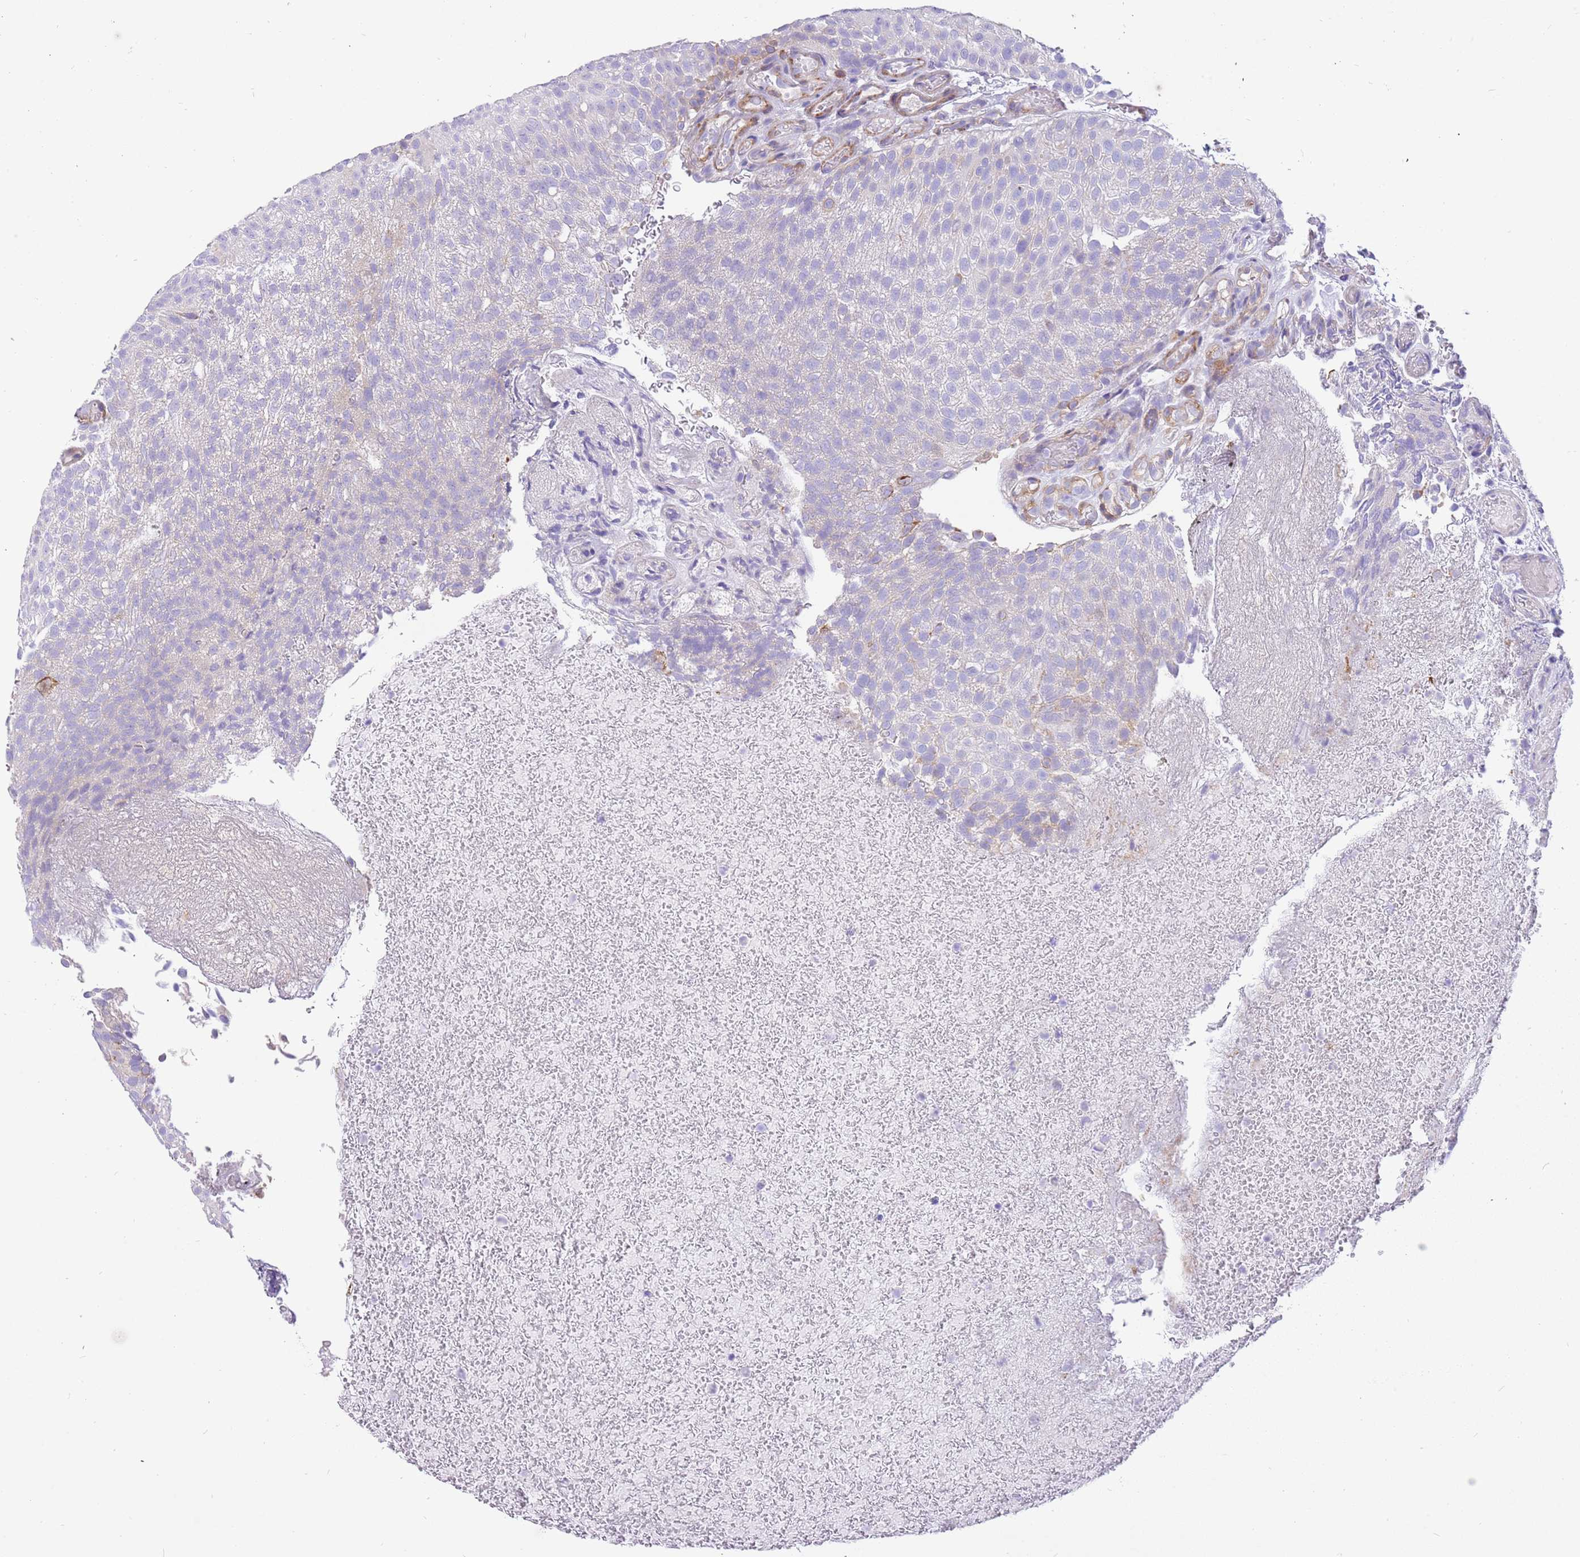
{"staining": {"intensity": "negative", "quantity": "none", "location": "none"}, "tissue": "urothelial cancer", "cell_type": "Tumor cells", "image_type": "cancer", "snomed": [{"axis": "morphology", "description": "Urothelial carcinoma, Low grade"}, {"axis": "topography", "description": "Urinary bladder"}], "caption": "Tumor cells show no significant protein staining in urothelial cancer.", "gene": "SERINC3", "patient": {"sex": "male", "age": 78}}